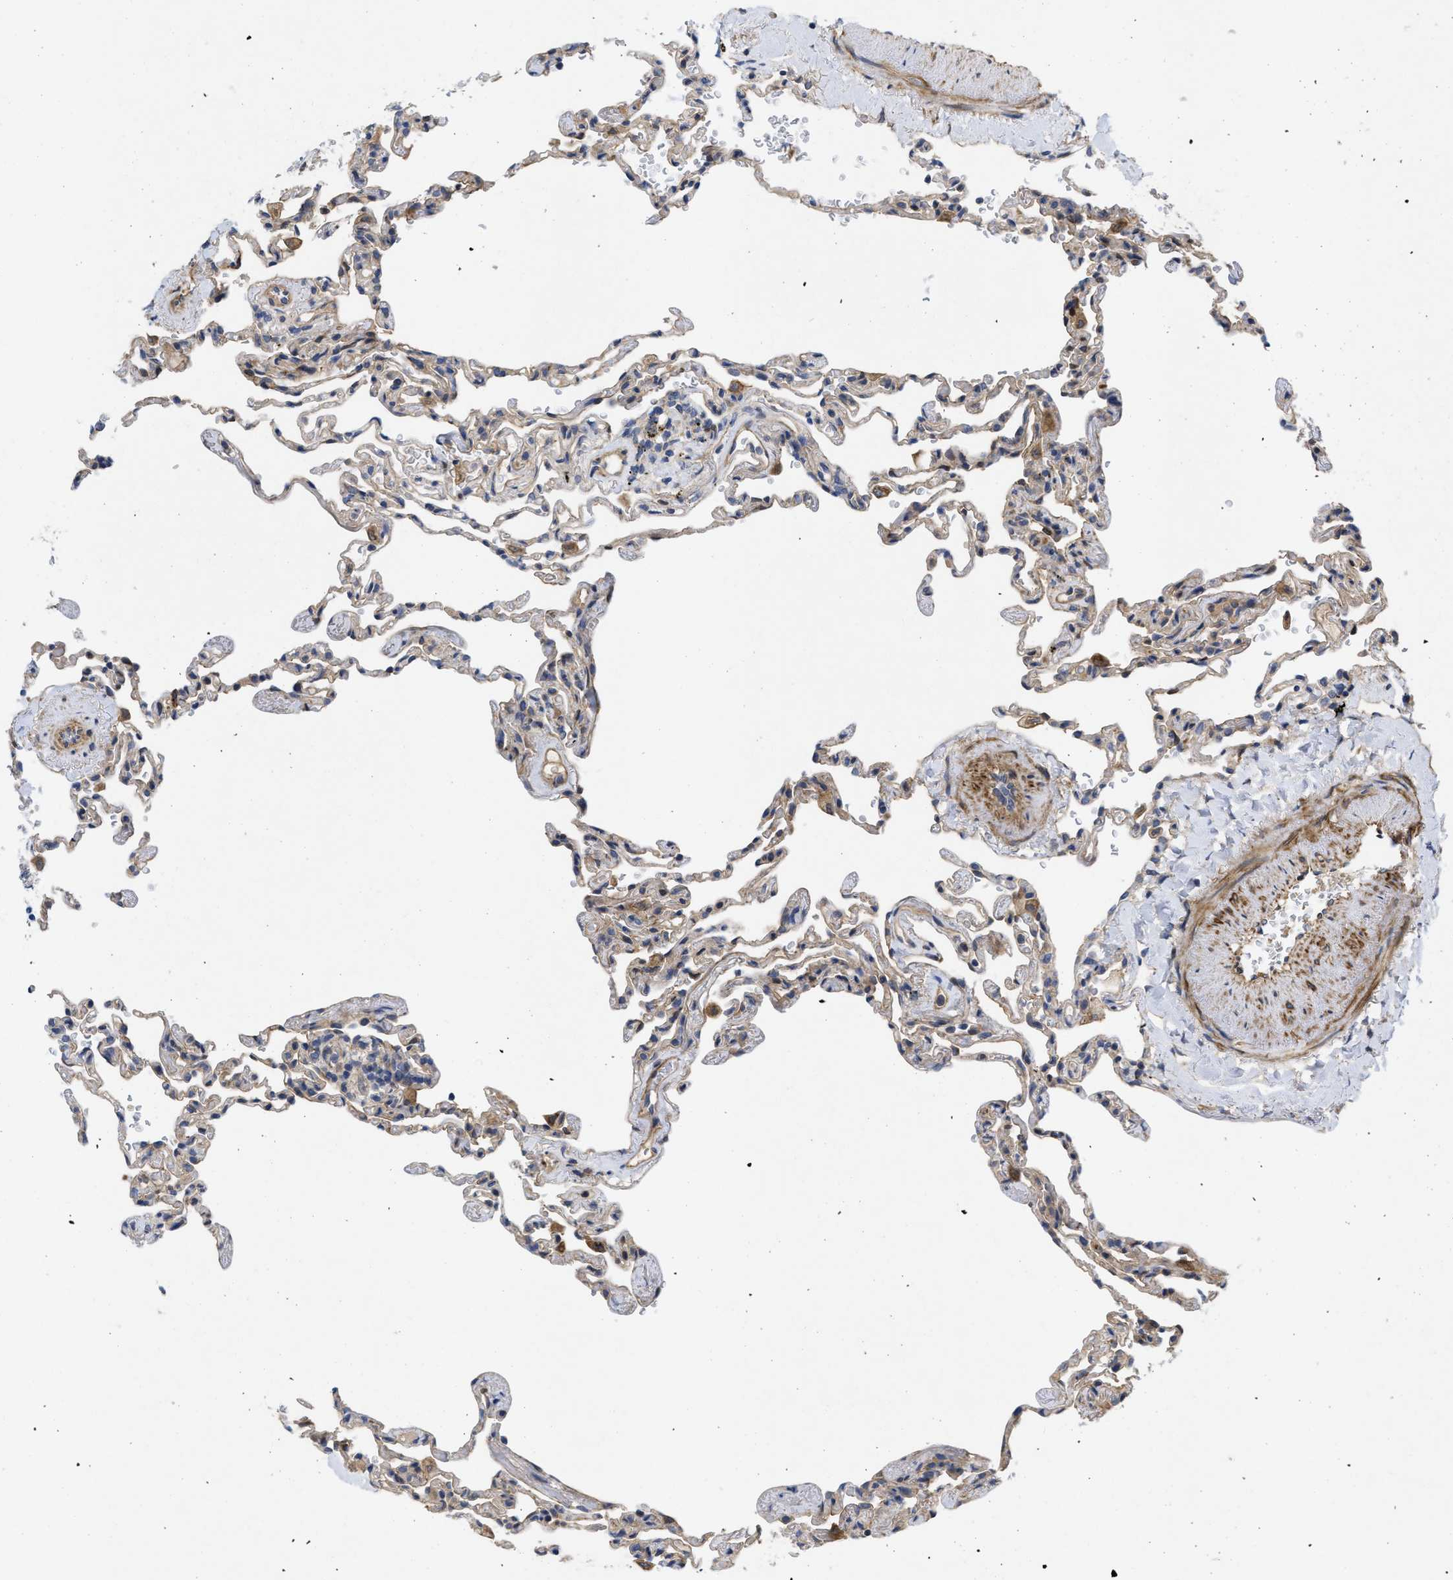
{"staining": {"intensity": "weak", "quantity": "25%-75%", "location": "cytoplasmic/membranous"}, "tissue": "lung", "cell_type": "Alveolar cells", "image_type": "normal", "snomed": [{"axis": "morphology", "description": "Normal tissue, NOS"}, {"axis": "topography", "description": "Lung"}], "caption": "Alveolar cells exhibit low levels of weak cytoplasmic/membranous positivity in about 25%-75% of cells in normal lung. The staining was performed using DAB (3,3'-diaminobenzidine), with brown indicating positive protein expression. Nuclei are stained blue with hematoxylin.", "gene": "ARHGEF26", "patient": {"sex": "male", "age": 59}}